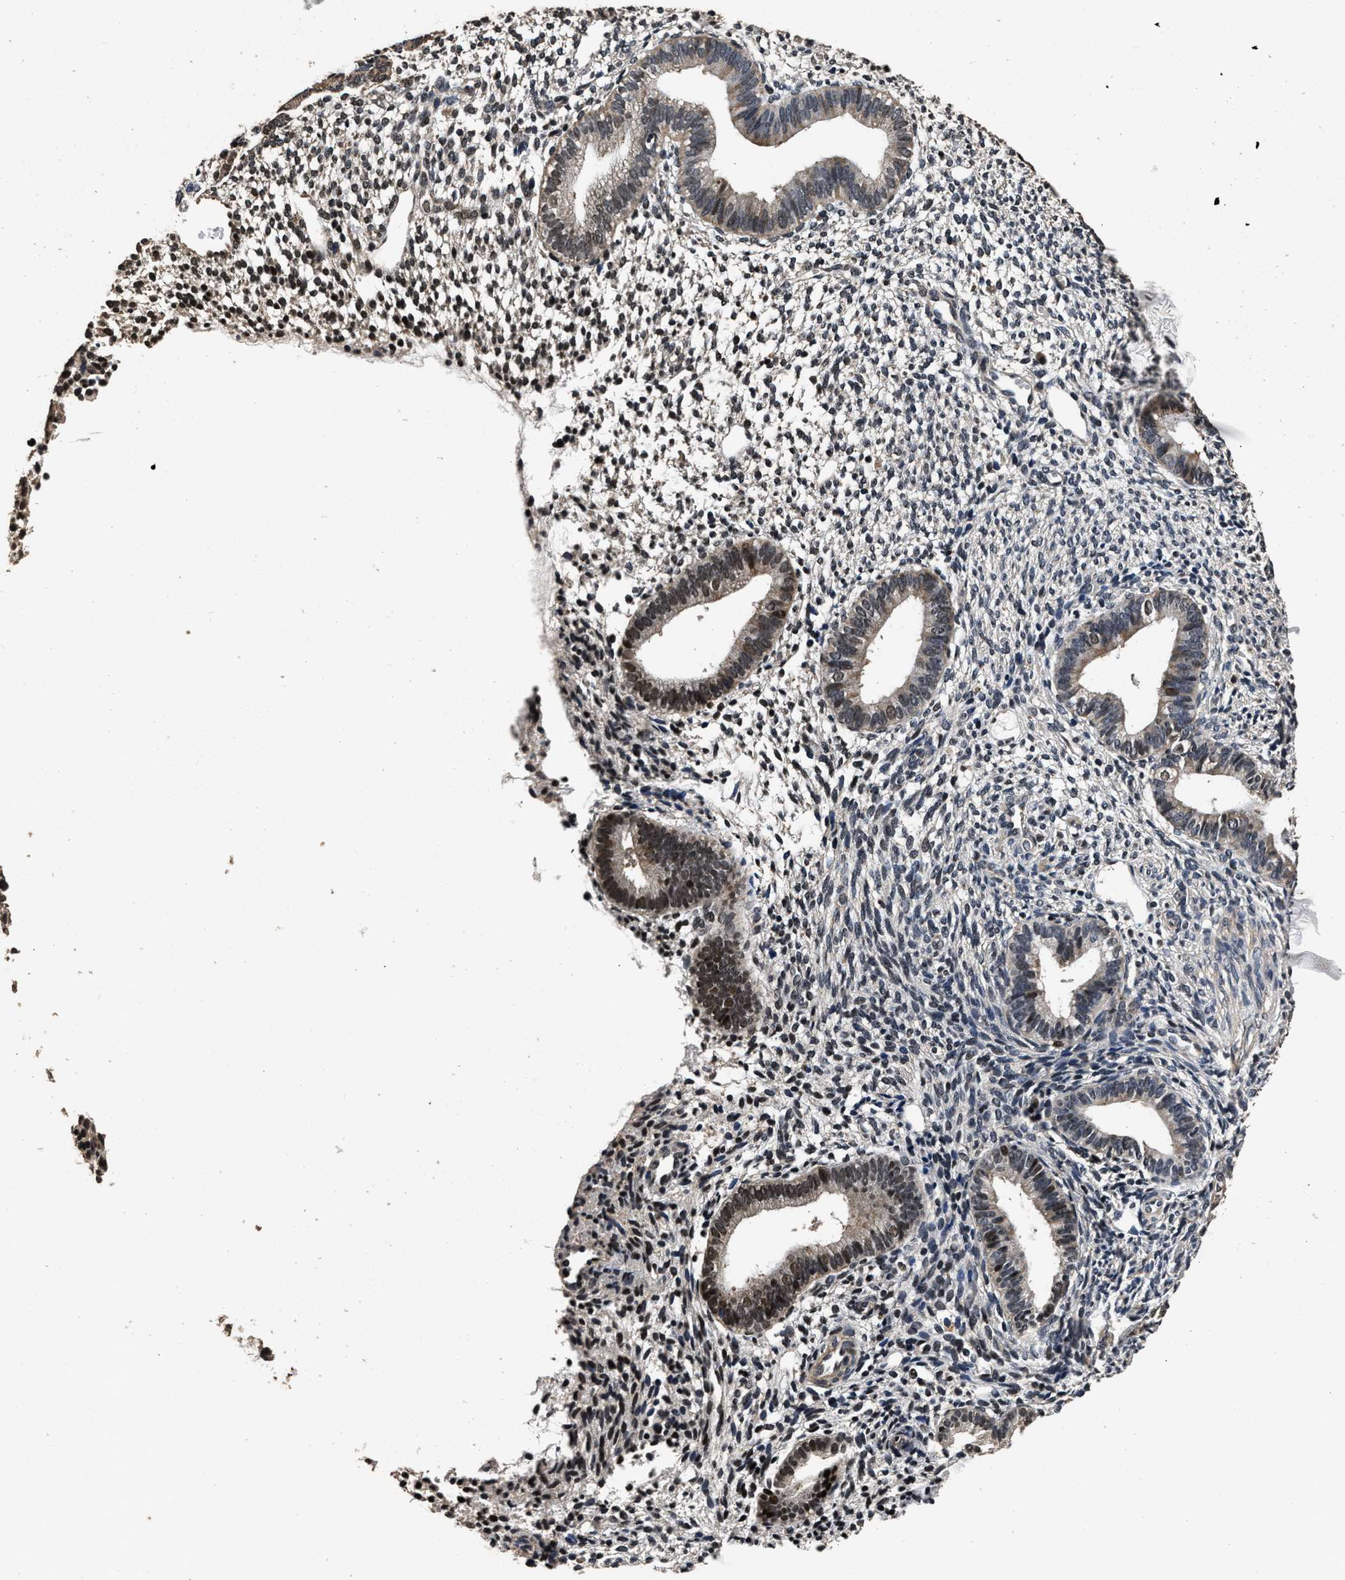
{"staining": {"intensity": "strong", "quantity": "<25%", "location": "nuclear"}, "tissue": "endometrium", "cell_type": "Cells in endometrial stroma", "image_type": "normal", "snomed": [{"axis": "morphology", "description": "Normal tissue, NOS"}, {"axis": "topography", "description": "Endometrium"}], "caption": "Strong nuclear expression for a protein is seen in approximately <25% of cells in endometrial stroma of unremarkable endometrium using immunohistochemistry (IHC).", "gene": "CSTF1", "patient": {"sex": "female", "age": 46}}